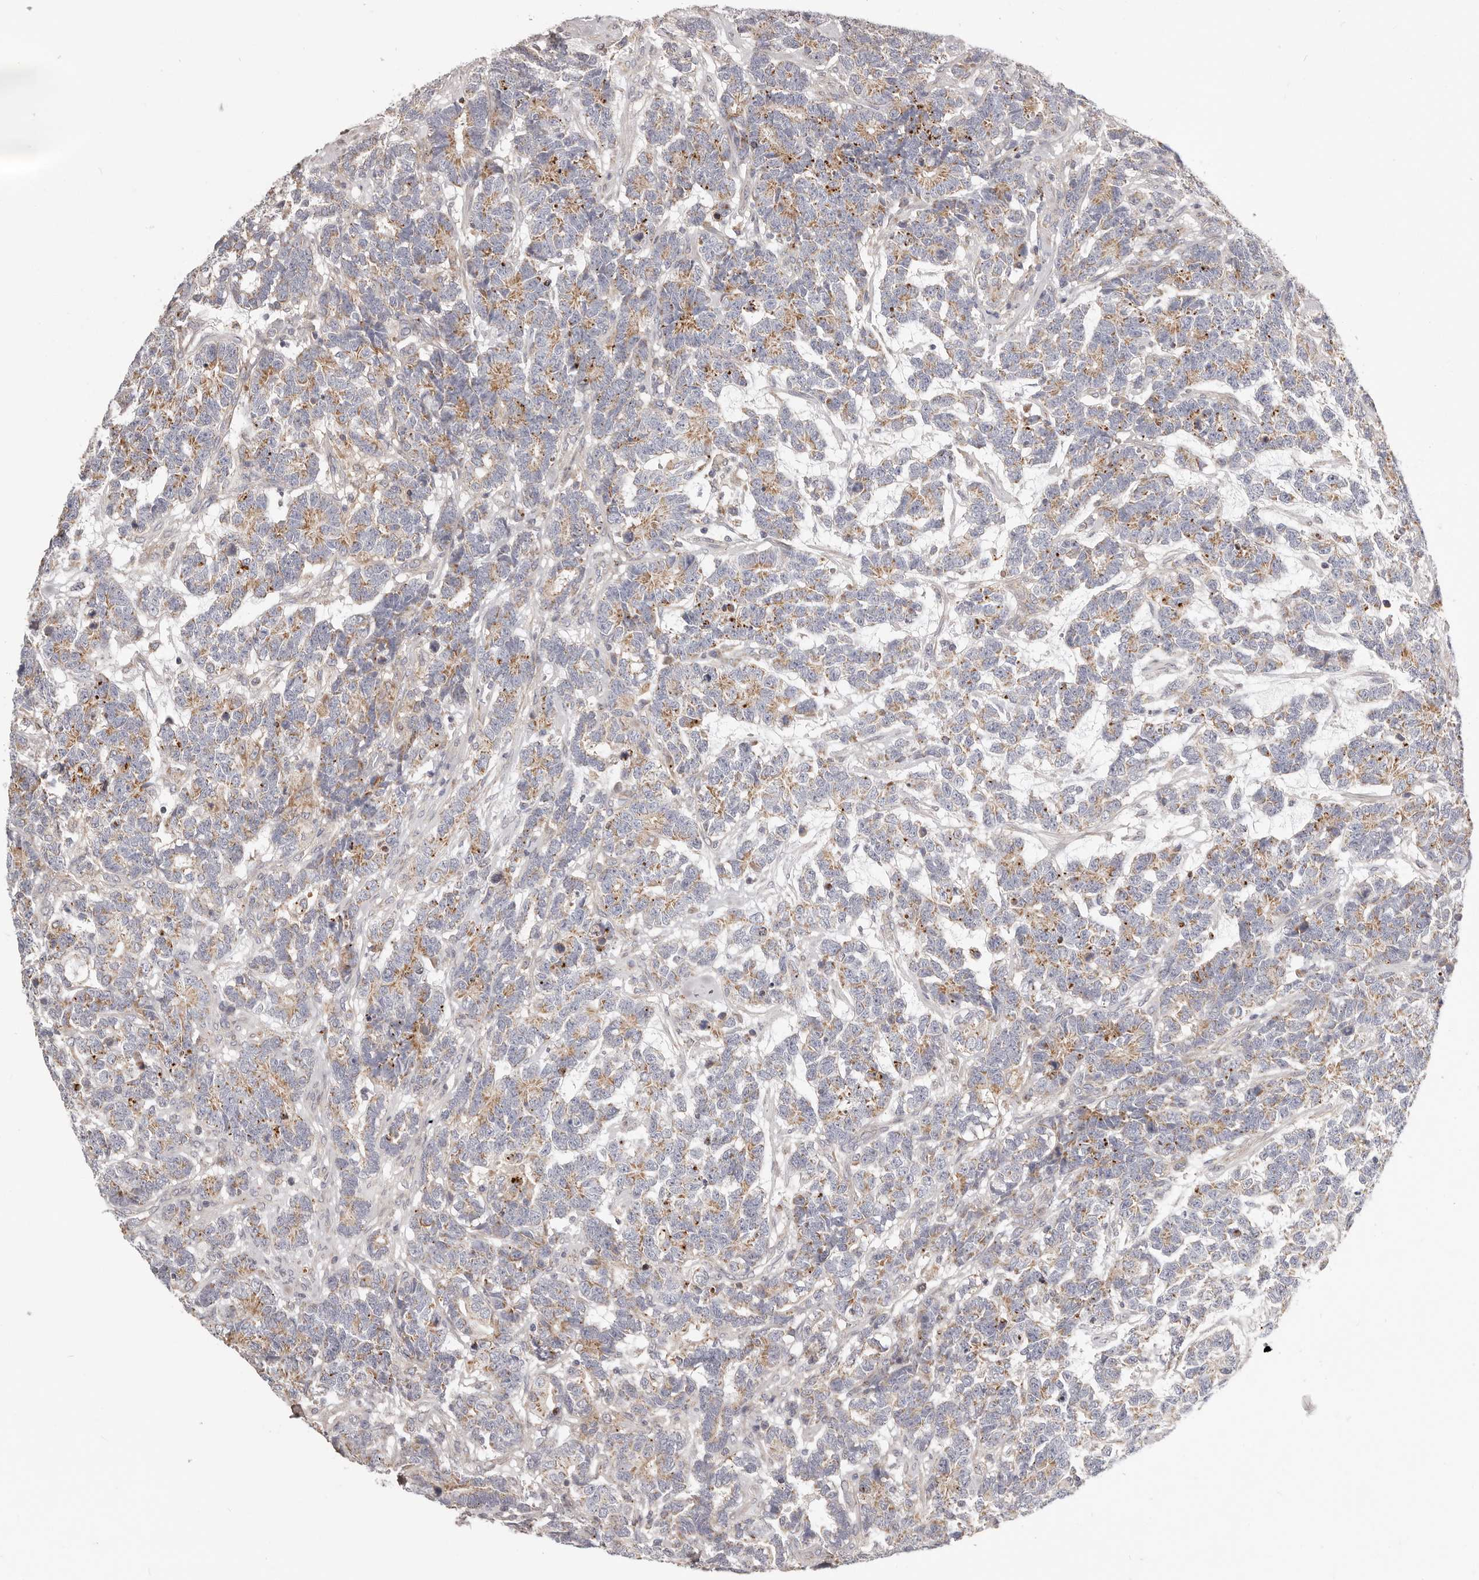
{"staining": {"intensity": "moderate", "quantity": "25%-75%", "location": "cytoplasmic/membranous"}, "tissue": "testis cancer", "cell_type": "Tumor cells", "image_type": "cancer", "snomed": [{"axis": "morphology", "description": "Carcinoma, Embryonal, NOS"}, {"axis": "topography", "description": "Testis"}], "caption": "The immunohistochemical stain highlights moderate cytoplasmic/membranous positivity in tumor cells of testis cancer tissue.", "gene": "MRPS10", "patient": {"sex": "male", "age": 26}}